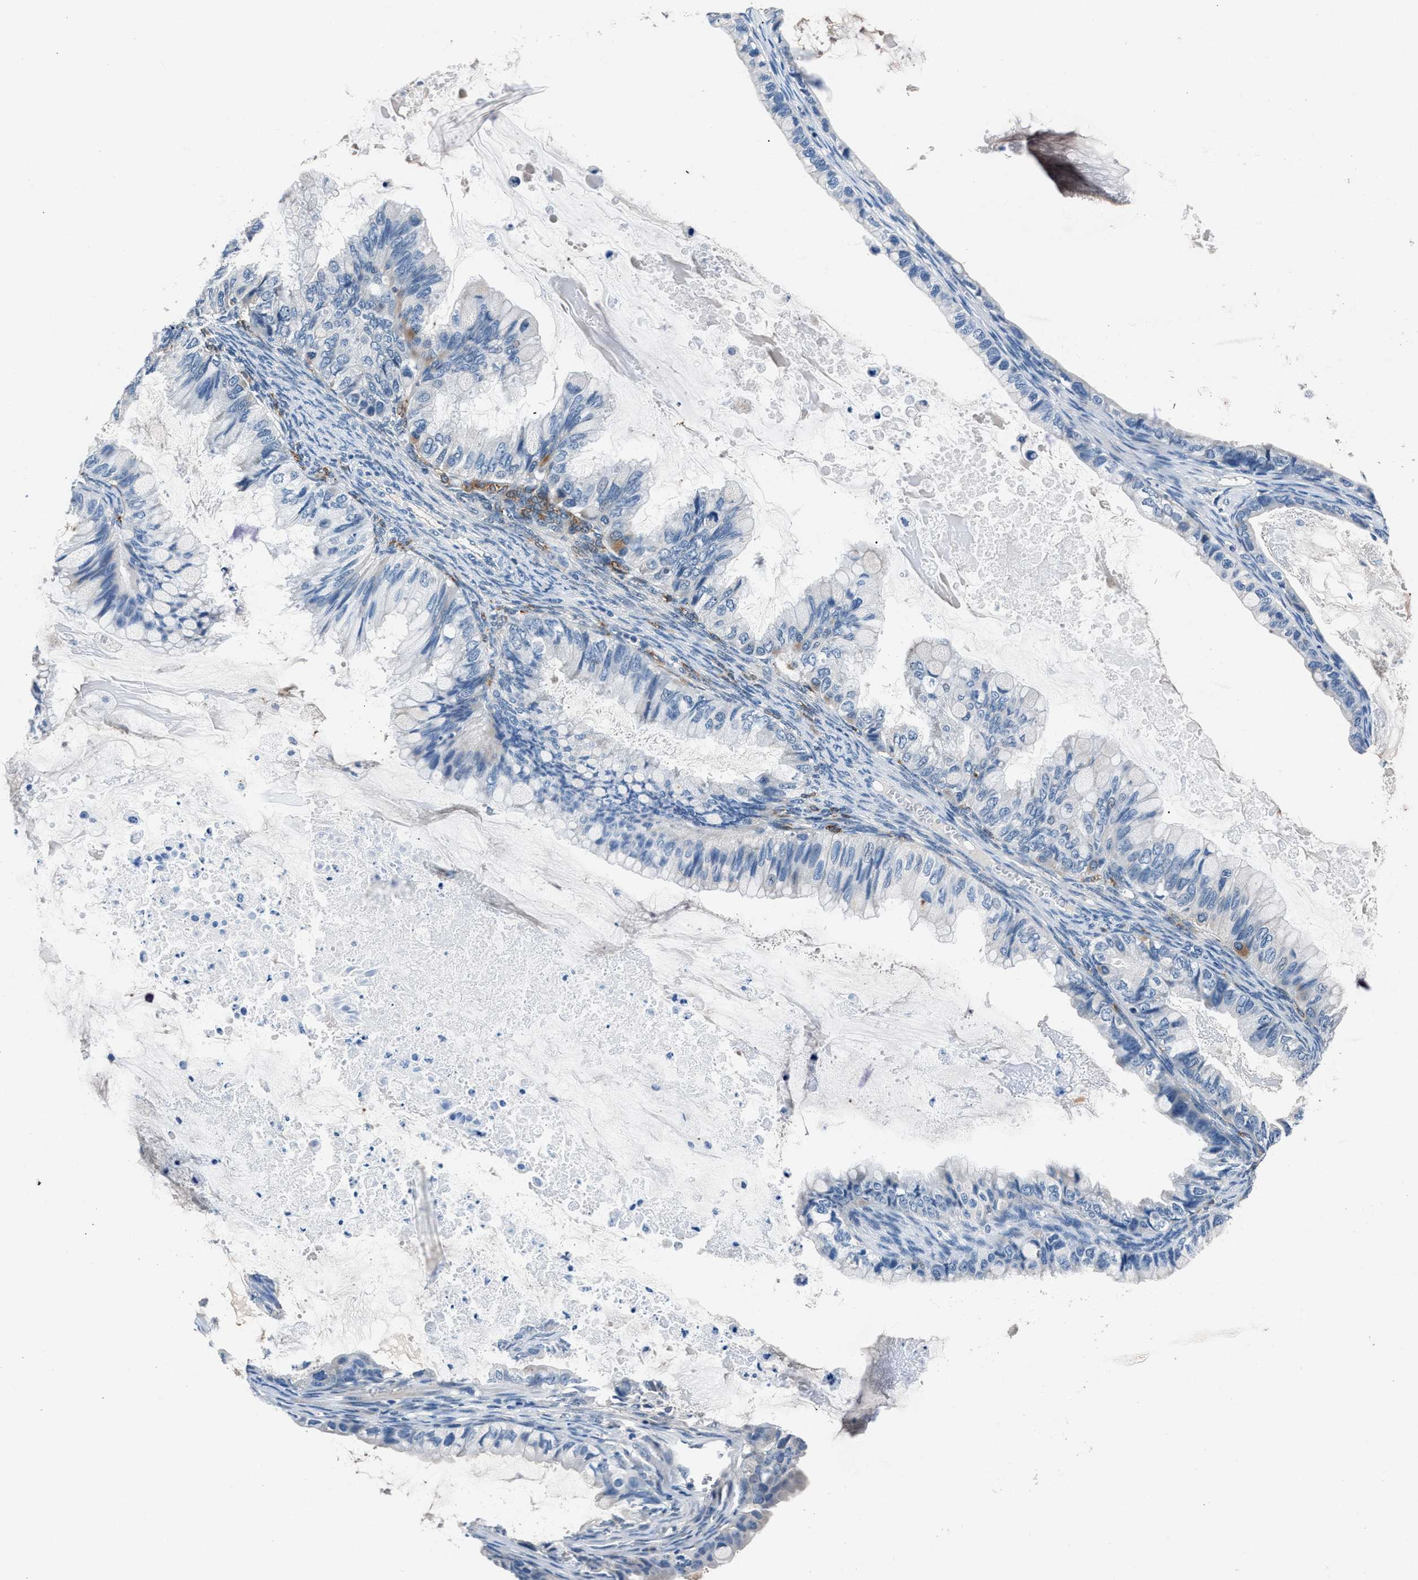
{"staining": {"intensity": "negative", "quantity": "none", "location": "none"}, "tissue": "ovarian cancer", "cell_type": "Tumor cells", "image_type": "cancer", "snomed": [{"axis": "morphology", "description": "Cystadenocarcinoma, mucinous, NOS"}, {"axis": "topography", "description": "Ovary"}], "caption": "Immunohistochemistry histopathology image of human ovarian cancer (mucinous cystadenocarcinoma) stained for a protein (brown), which reveals no expression in tumor cells.", "gene": "DENND6B", "patient": {"sex": "female", "age": 80}}